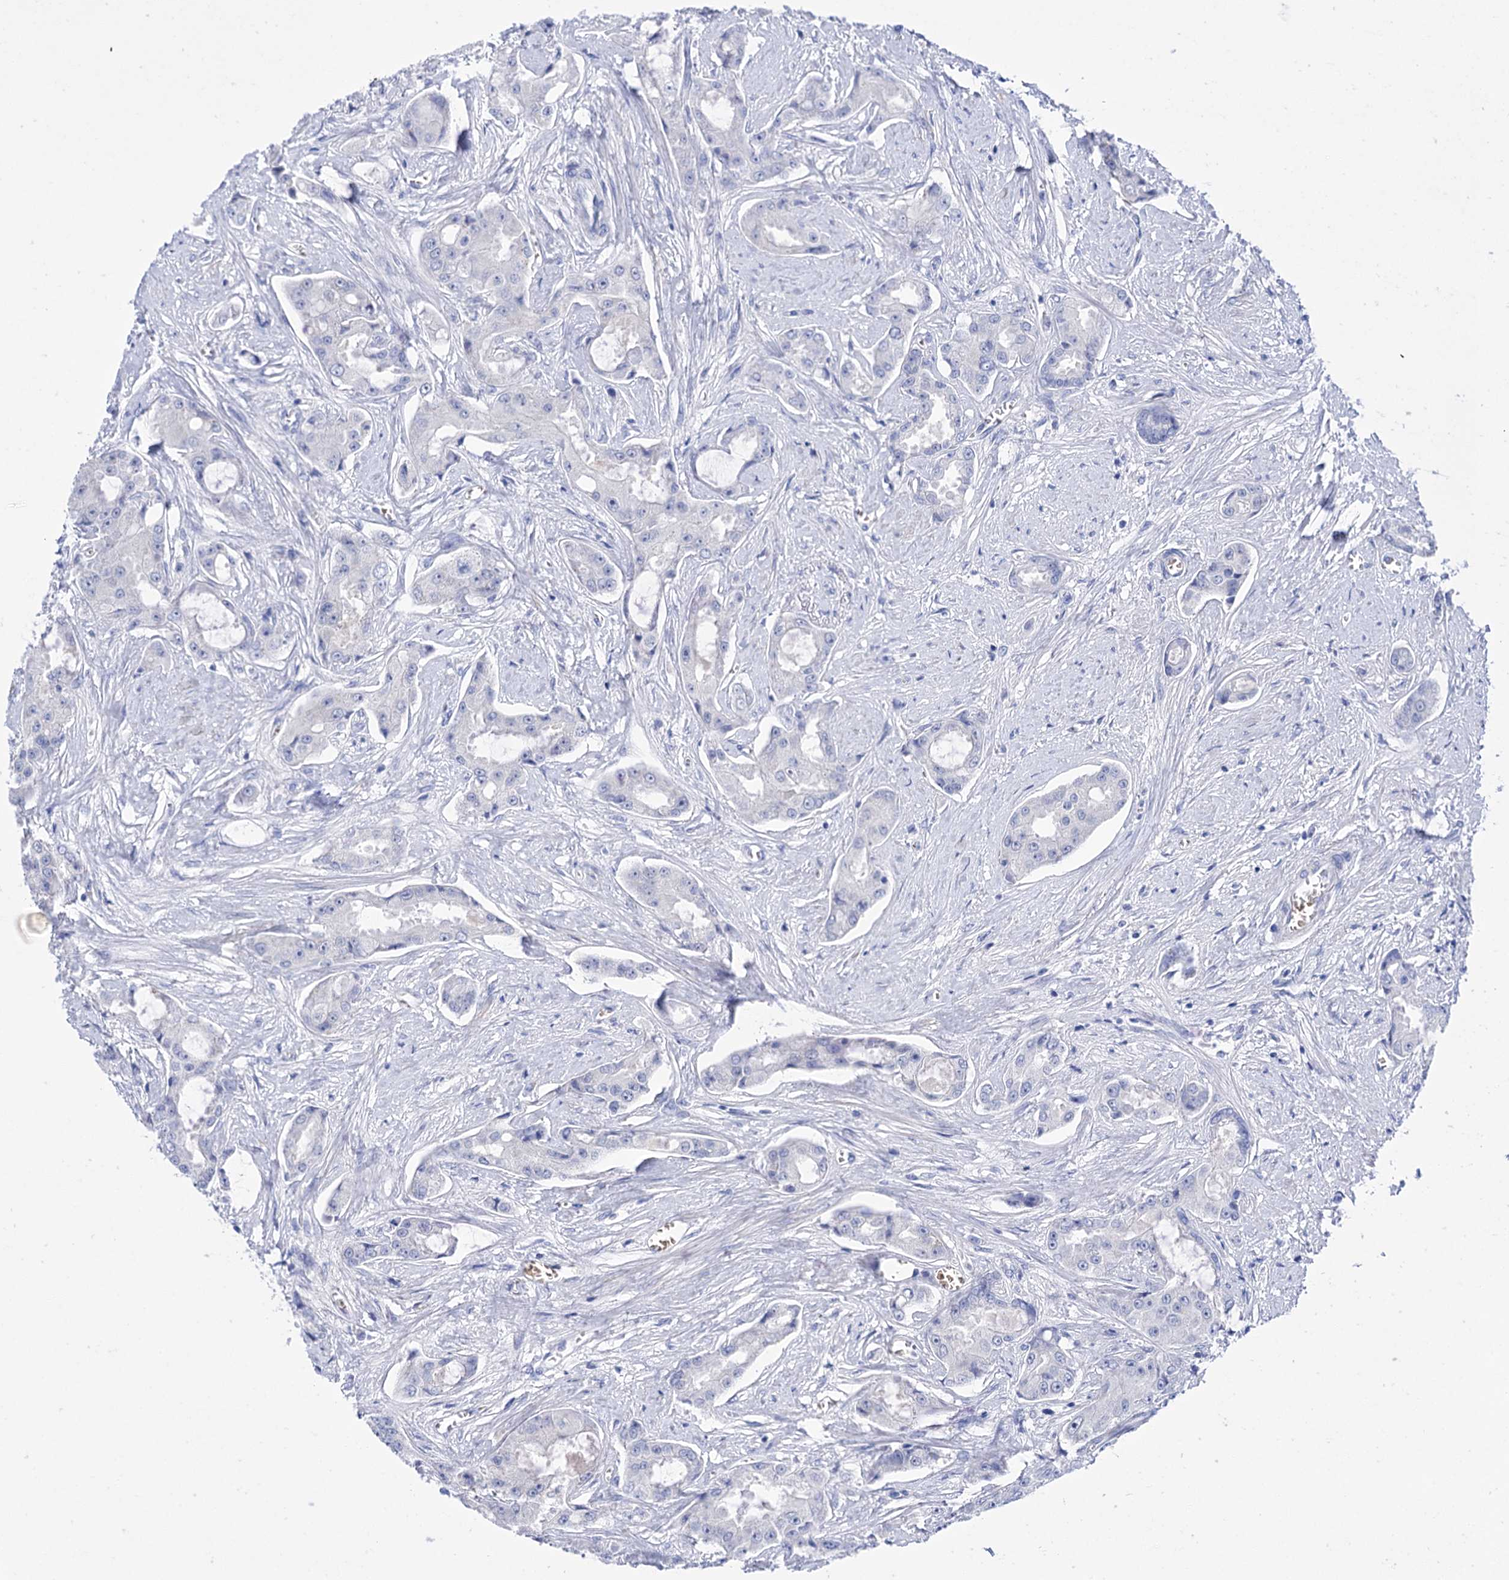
{"staining": {"intensity": "negative", "quantity": "none", "location": "none"}, "tissue": "prostate cancer", "cell_type": "Tumor cells", "image_type": "cancer", "snomed": [{"axis": "morphology", "description": "Adenocarcinoma, High grade"}, {"axis": "topography", "description": "Prostate"}], "caption": "The immunohistochemistry (IHC) histopathology image has no significant expression in tumor cells of prostate cancer (adenocarcinoma (high-grade)) tissue.", "gene": "YARS2", "patient": {"sex": "male", "age": 73}}